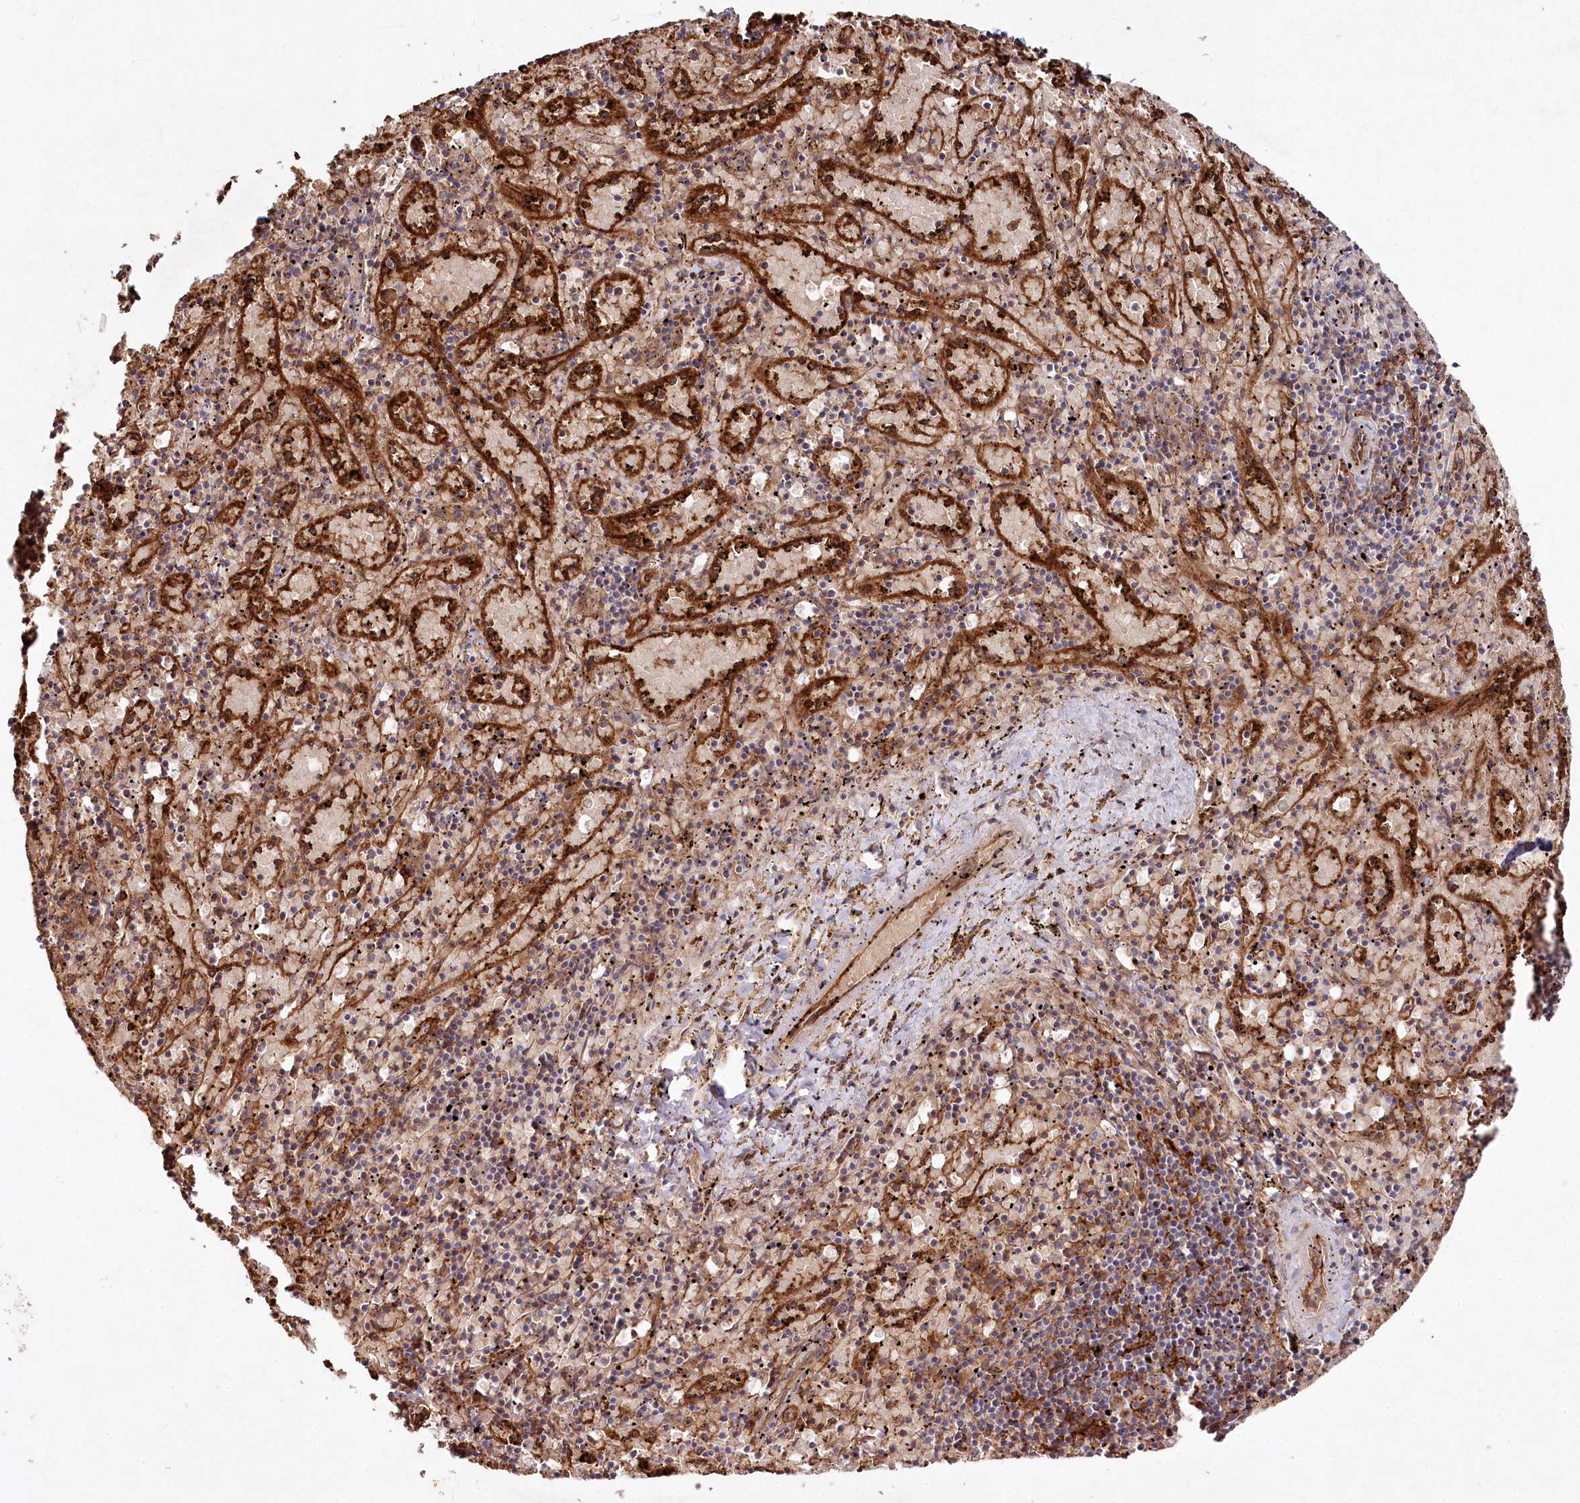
{"staining": {"intensity": "moderate", "quantity": "25%-75%", "location": "cytoplasmic/membranous"}, "tissue": "spleen", "cell_type": "Cells in red pulp", "image_type": "normal", "snomed": [{"axis": "morphology", "description": "Normal tissue, NOS"}, {"axis": "topography", "description": "Spleen"}], "caption": "Spleen stained for a protein demonstrates moderate cytoplasmic/membranous positivity in cells in red pulp. (DAB IHC with brightfield microscopy, high magnification).", "gene": "RBP5", "patient": {"sex": "male", "age": 11}}